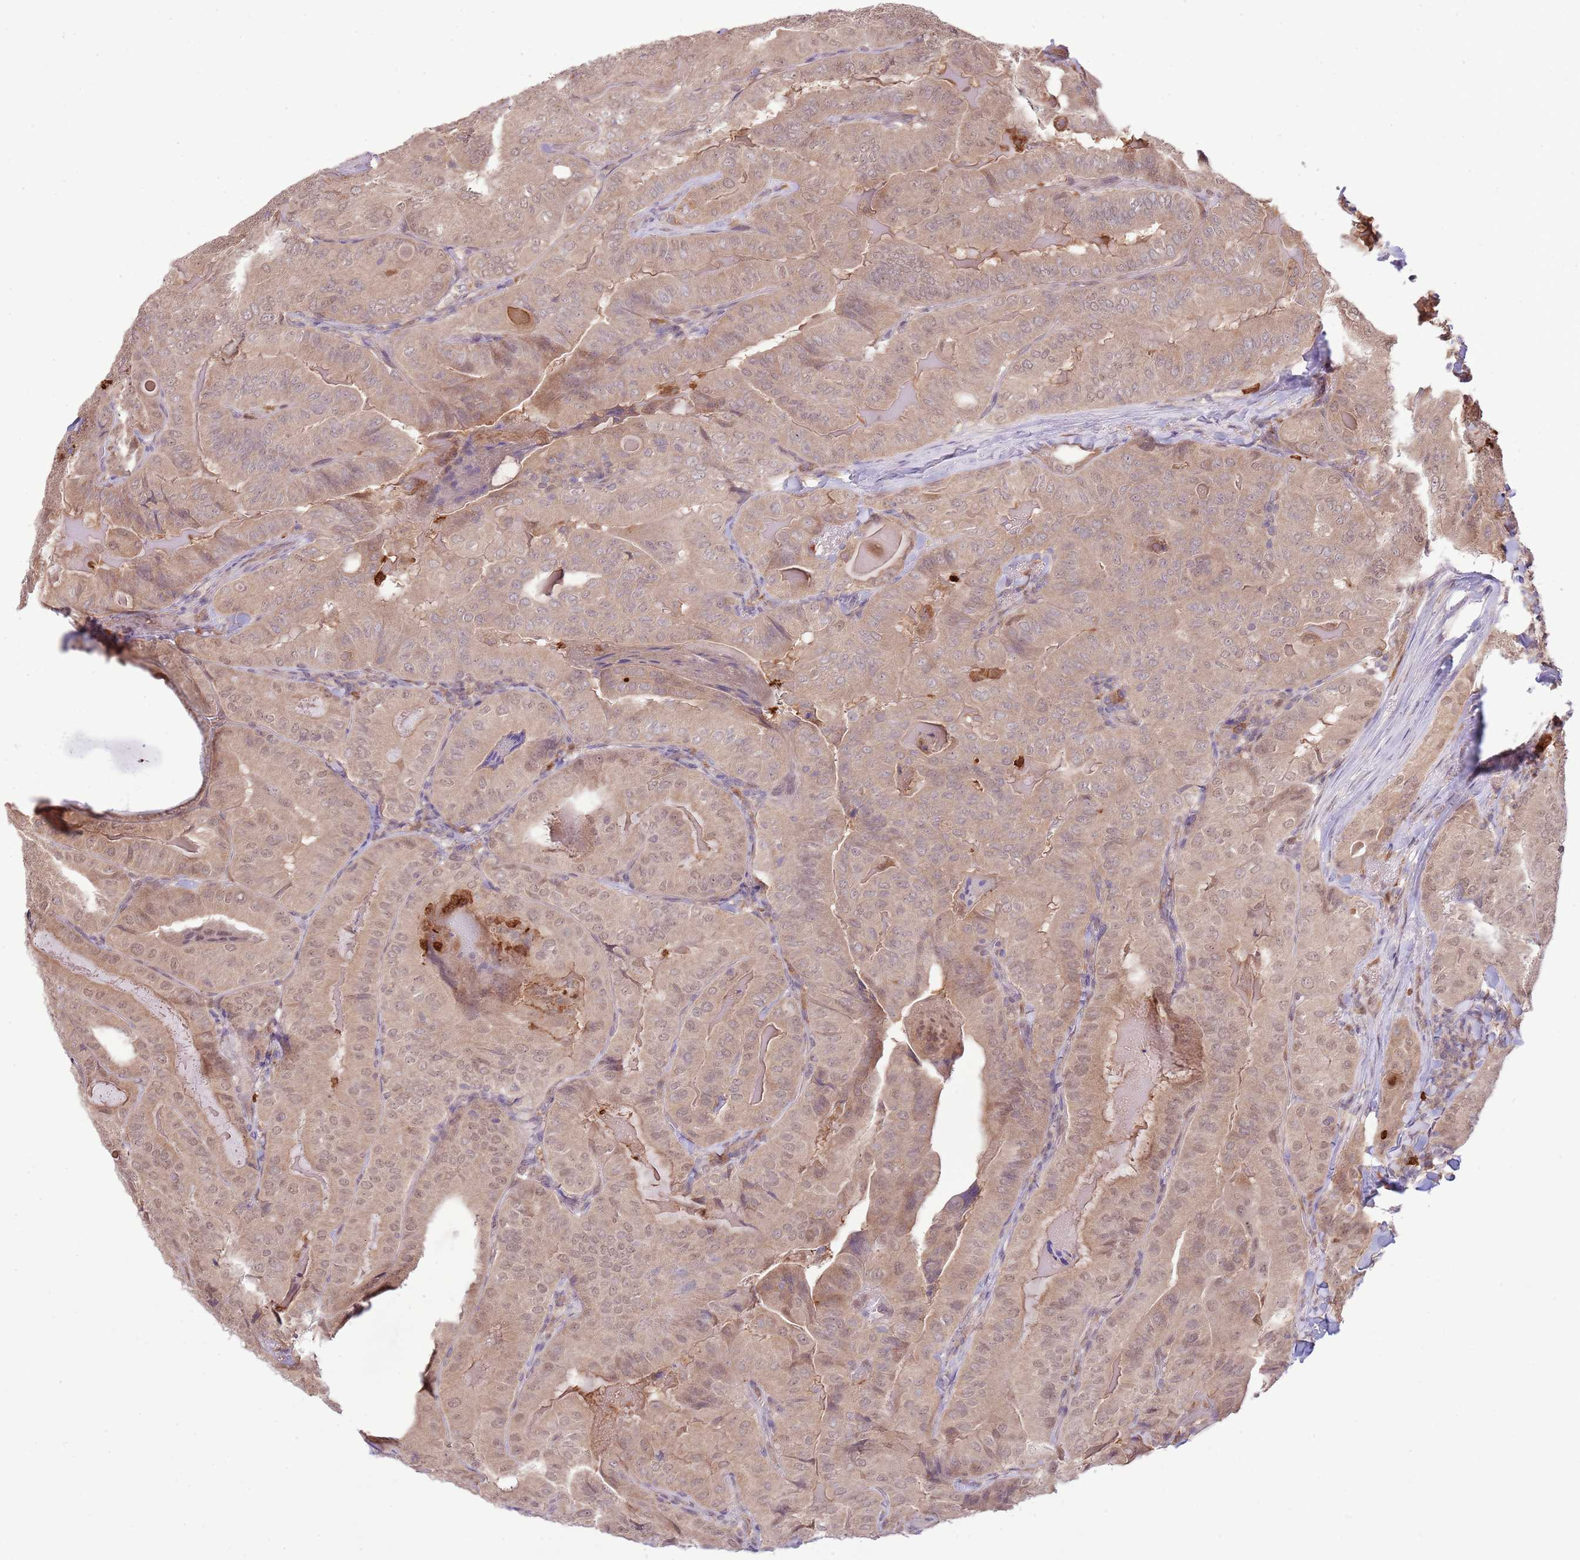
{"staining": {"intensity": "weak", "quantity": "25%-75%", "location": "cytoplasmic/membranous,nuclear"}, "tissue": "thyroid cancer", "cell_type": "Tumor cells", "image_type": "cancer", "snomed": [{"axis": "morphology", "description": "Papillary adenocarcinoma, NOS"}, {"axis": "topography", "description": "Thyroid gland"}], "caption": "Tumor cells show low levels of weak cytoplasmic/membranous and nuclear expression in about 25%-75% of cells in human thyroid papillary adenocarcinoma. Ihc stains the protein in brown and the nuclei are stained blue.", "gene": "AMIGO1", "patient": {"sex": "female", "age": 68}}